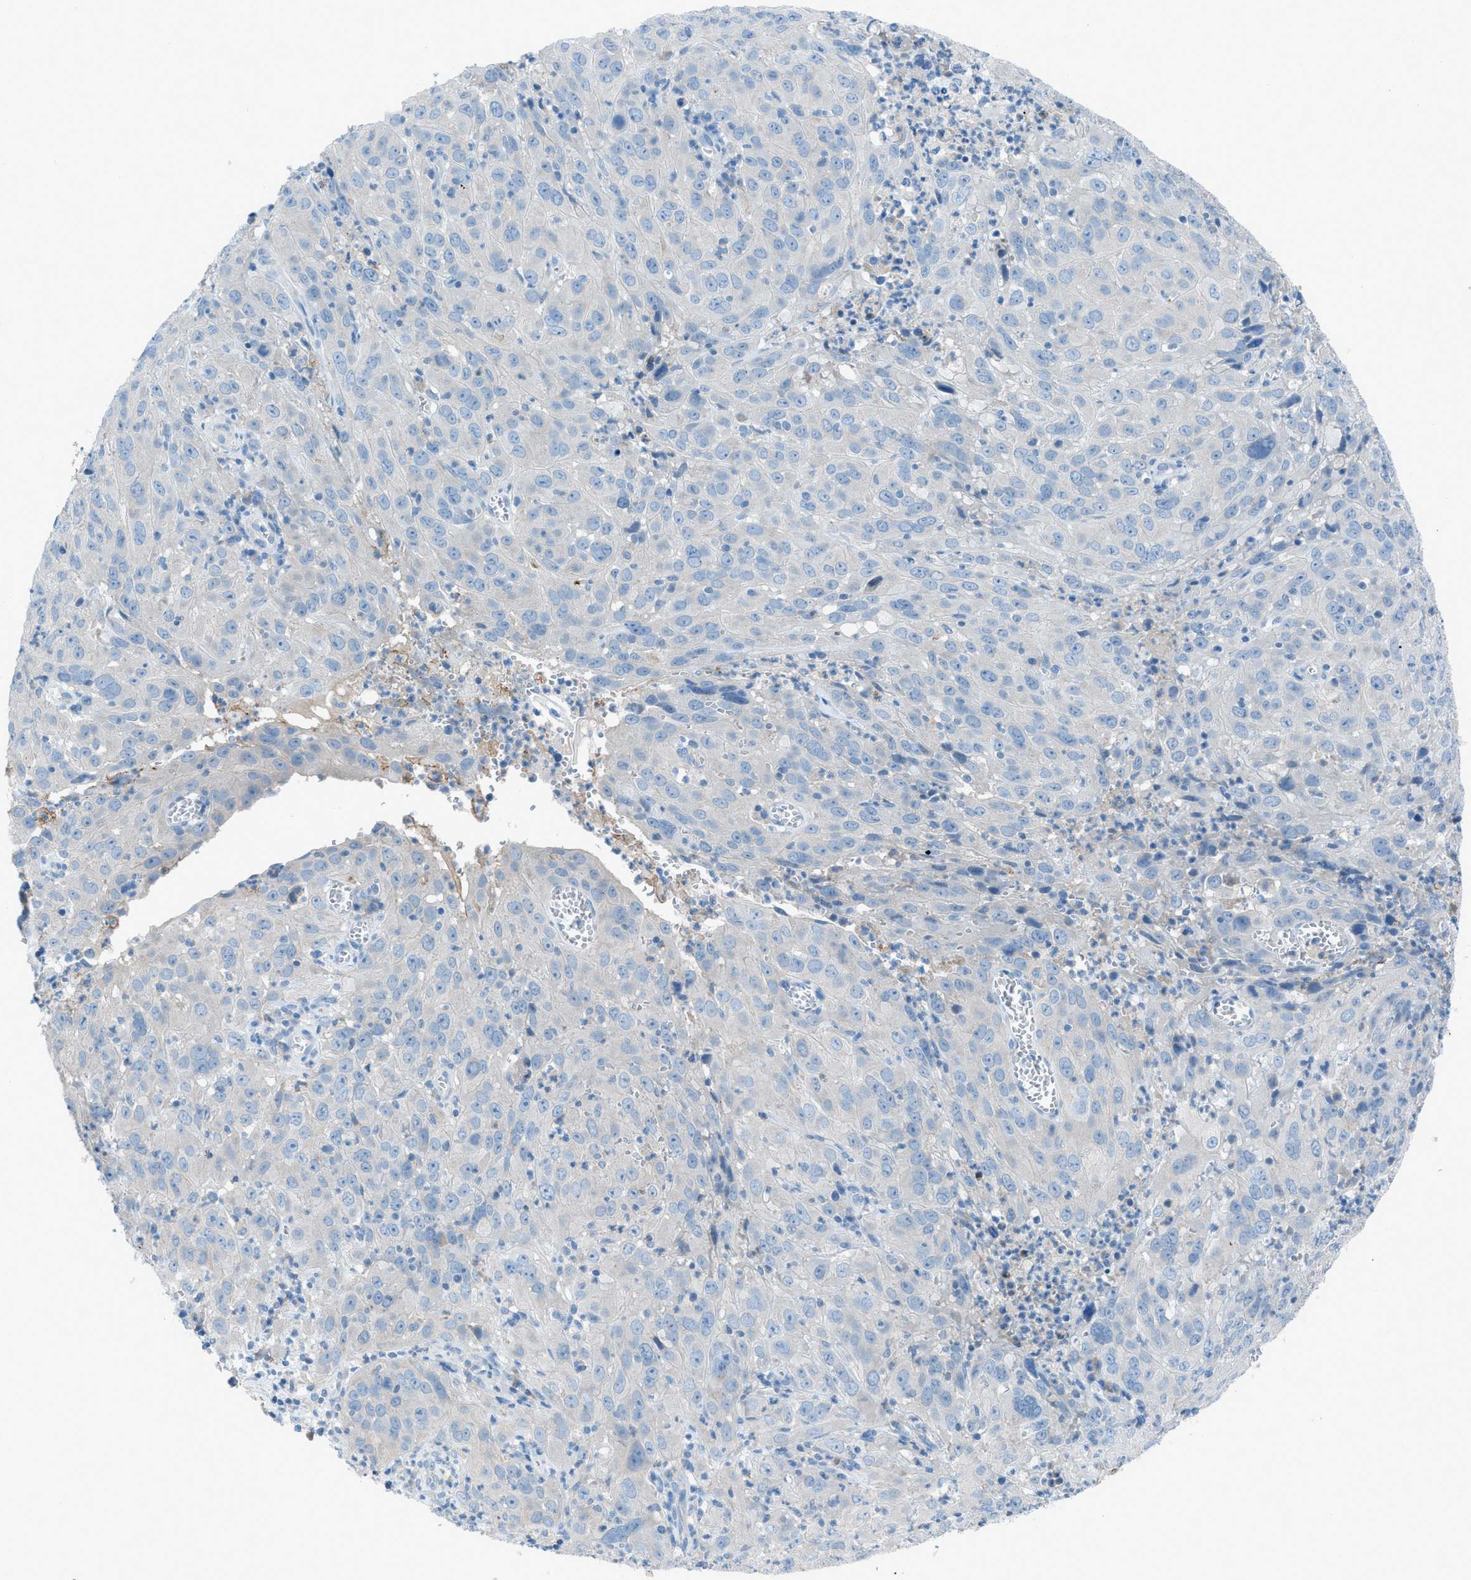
{"staining": {"intensity": "negative", "quantity": "none", "location": "none"}, "tissue": "cervical cancer", "cell_type": "Tumor cells", "image_type": "cancer", "snomed": [{"axis": "morphology", "description": "Squamous cell carcinoma, NOS"}, {"axis": "topography", "description": "Cervix"}], "caption": "Immunohistochemistry (IHC) histopathology image of neoplastic tissue: cervical cancer stained with DAB reveals no significant protein expression in tumor cells.", "gene": "C5AR2", "patient": {"sex": "female", "age": 32}}